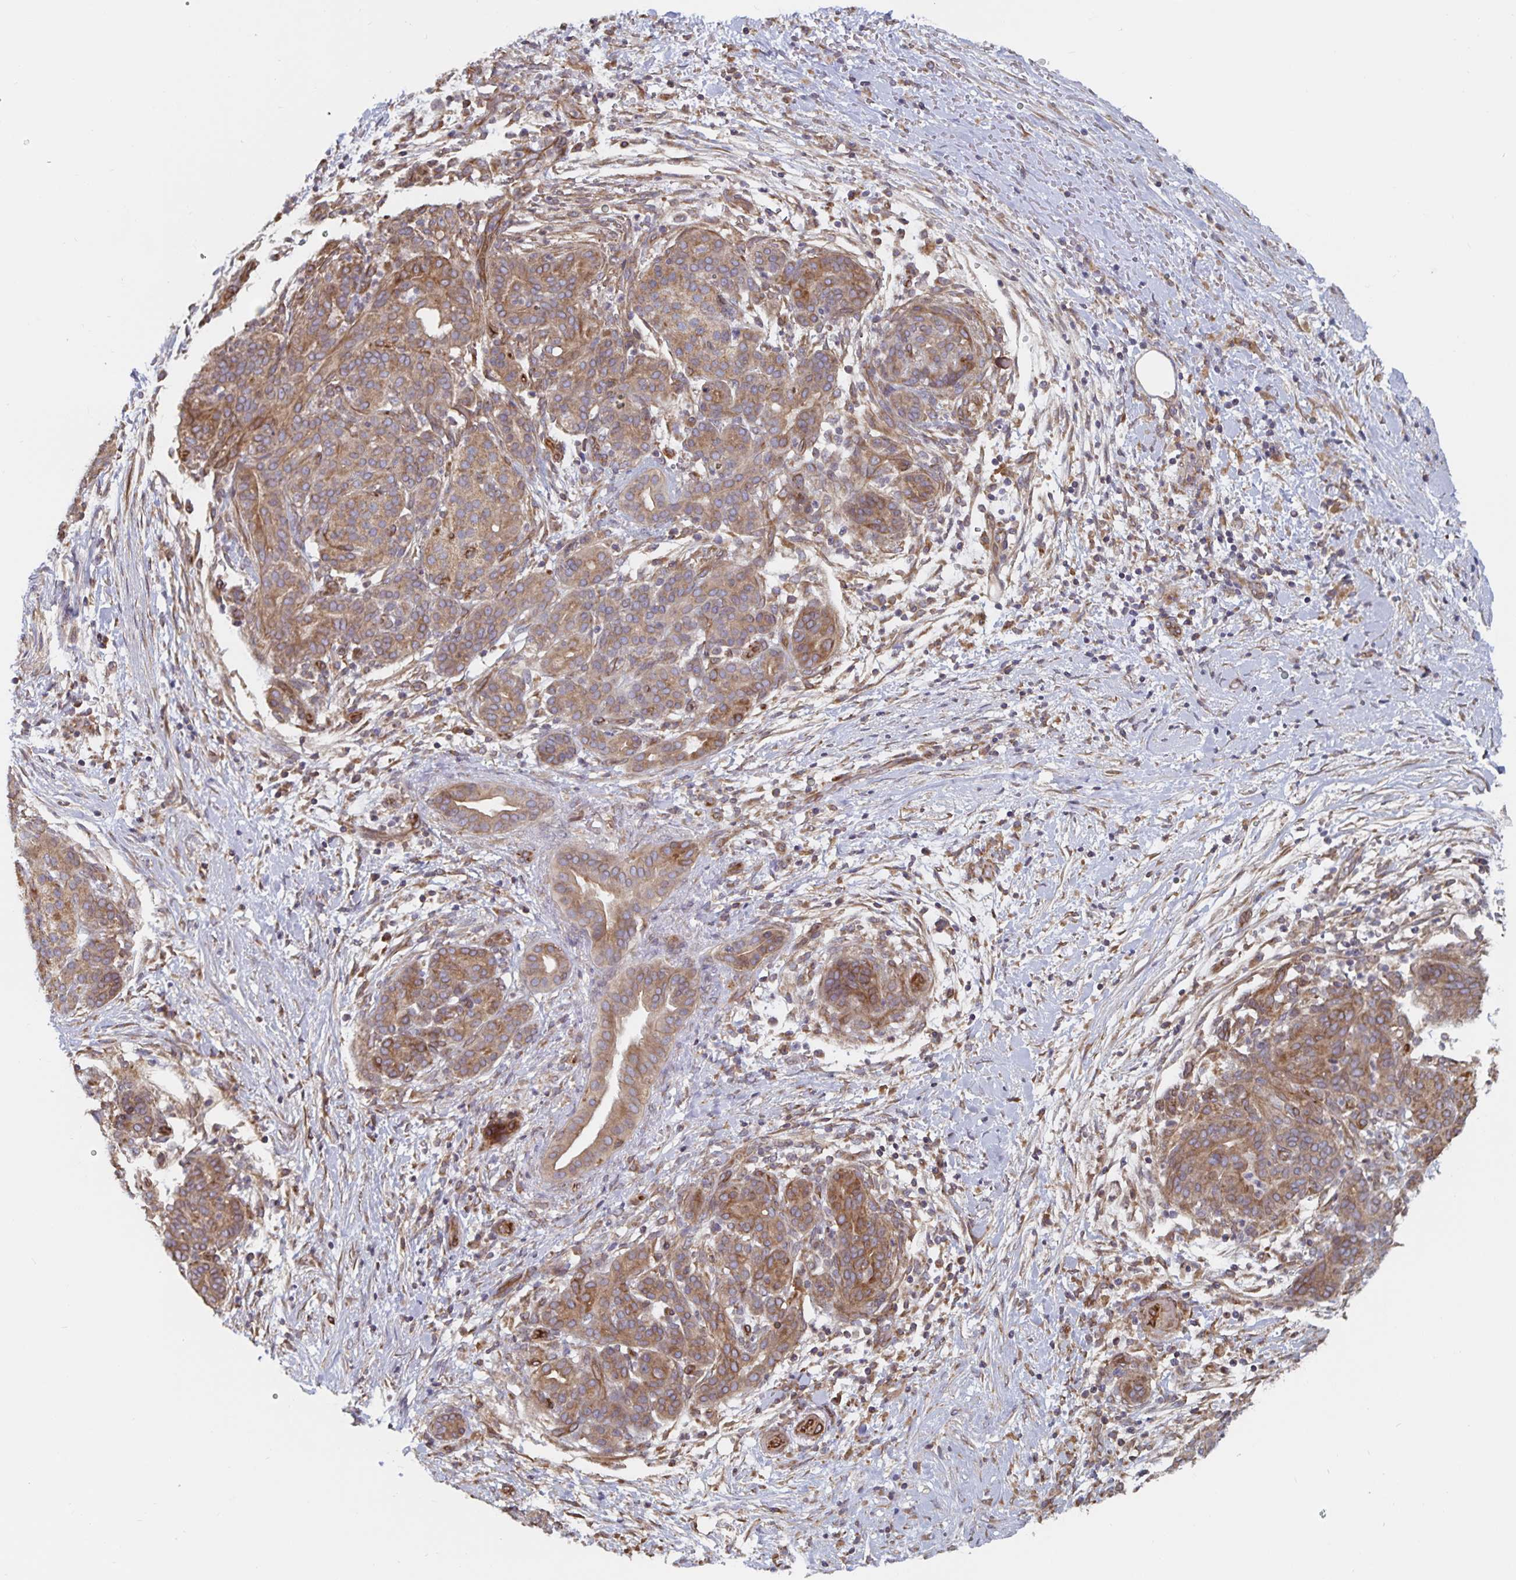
{"staining": {"intensity": "moderate", "quantity": ">75%", "location": "cytoplasmic/membranous"}, "tissue": "pancreatic cancer", "cell_type": "Tumor cells", "image_type": "cancer", "snomed": [{"axis": "morphology", "description": "Adenocarcinoma, NOS"}, {"axis": "topography", "description": "Pancreas"}], "caption": "Pancreatic adenocarcinoma tissue reveals moderate cytoplasmic/membranous staining in approximately >75% of tumor cells, visualized by immunohistochemistry.", "gene": "BCAP29", "patient": {"sex": "male", "age": 44}}